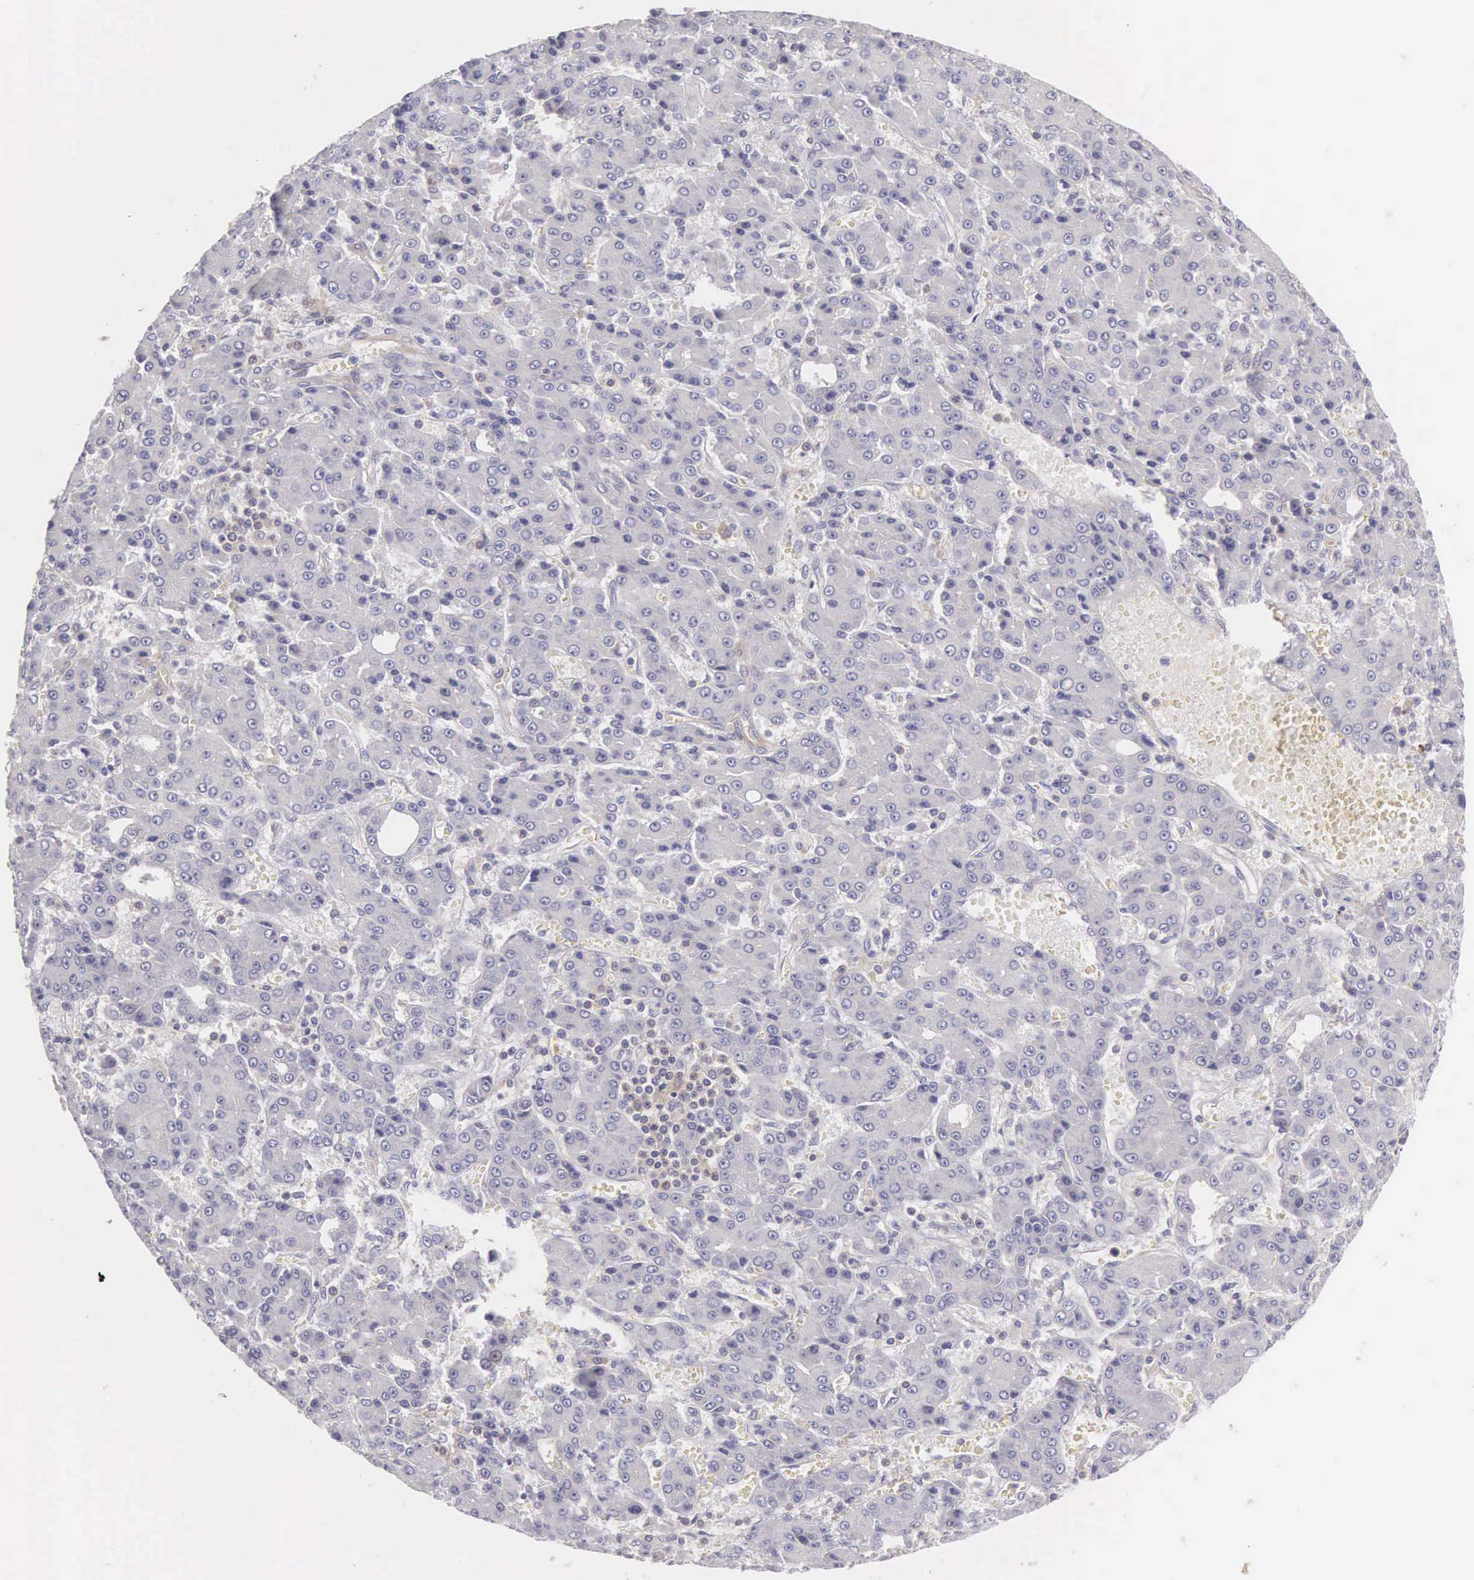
{"staining": {"intensity": "negative", "quantity": "none", "location": "none"}, "tissue": "liver cancer", "cell_type": "Tumor cells", "image_type": "cancer", "snomed": [{"axis": "morphology", "description": "Carcinoma, Hepatocellular, NOS"}, {"axis": "topography", "description": "Liver"}], "caption": "Immunohistochemistry (IHC) micrograph of neoplastic tissue: human hepatocellular carcinoma (liver) stained with DAB (3,3'-diaminobenzidine) exhibits no significant protein positivity in tumor cells. Brightfield microscopy of immunohistochemistry (IHC) stained with DAB (3,3'-diaminobenzidine) (brown) and hematoxylin (blue), captured at high magnification.", "gene": "OSBPL3", "patient": {"sex": "male", "age": 69}}